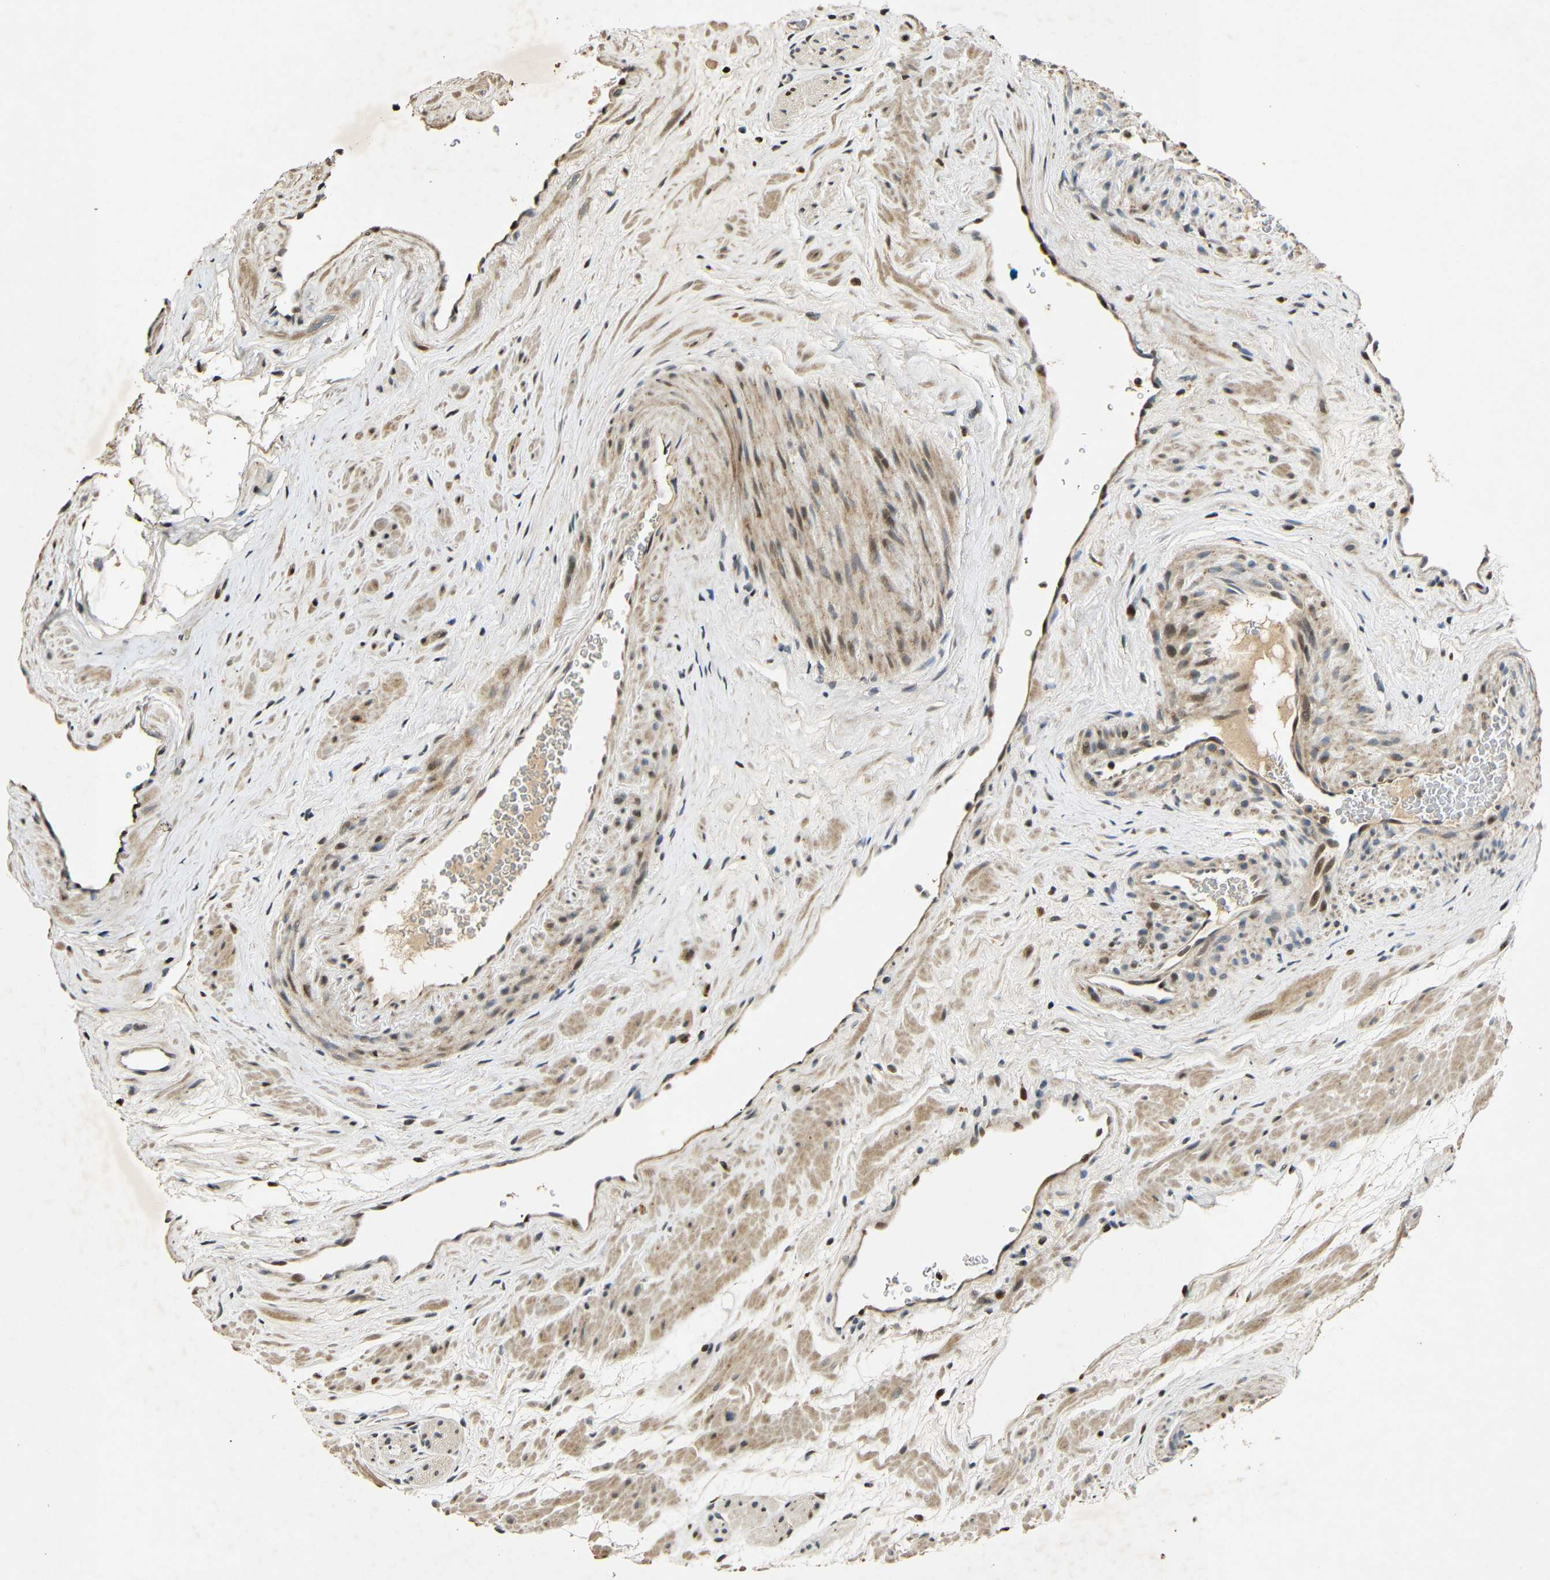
{"staining": {"intensity": "strong", "quantity": ">75%", "location": "cytoplasmic/membranous"}, "tissue": "prostate cancer", "cell_type": "Tumor cells", "image_type": "cancer", "snomed": [{"axis": "morphology", "description": "Adenocarcinoma, High grade"}, {"axis": "topography", "description": "Prostate"}], "caption": "A micrograph of human prostate high-grade adenocarcinoma stained for a protein exhibits strong cytoplasmic/membranous brown staining in tumor cells.", "gene": "KAZALD1", "patient": {"sex": "male", "age": 64}}